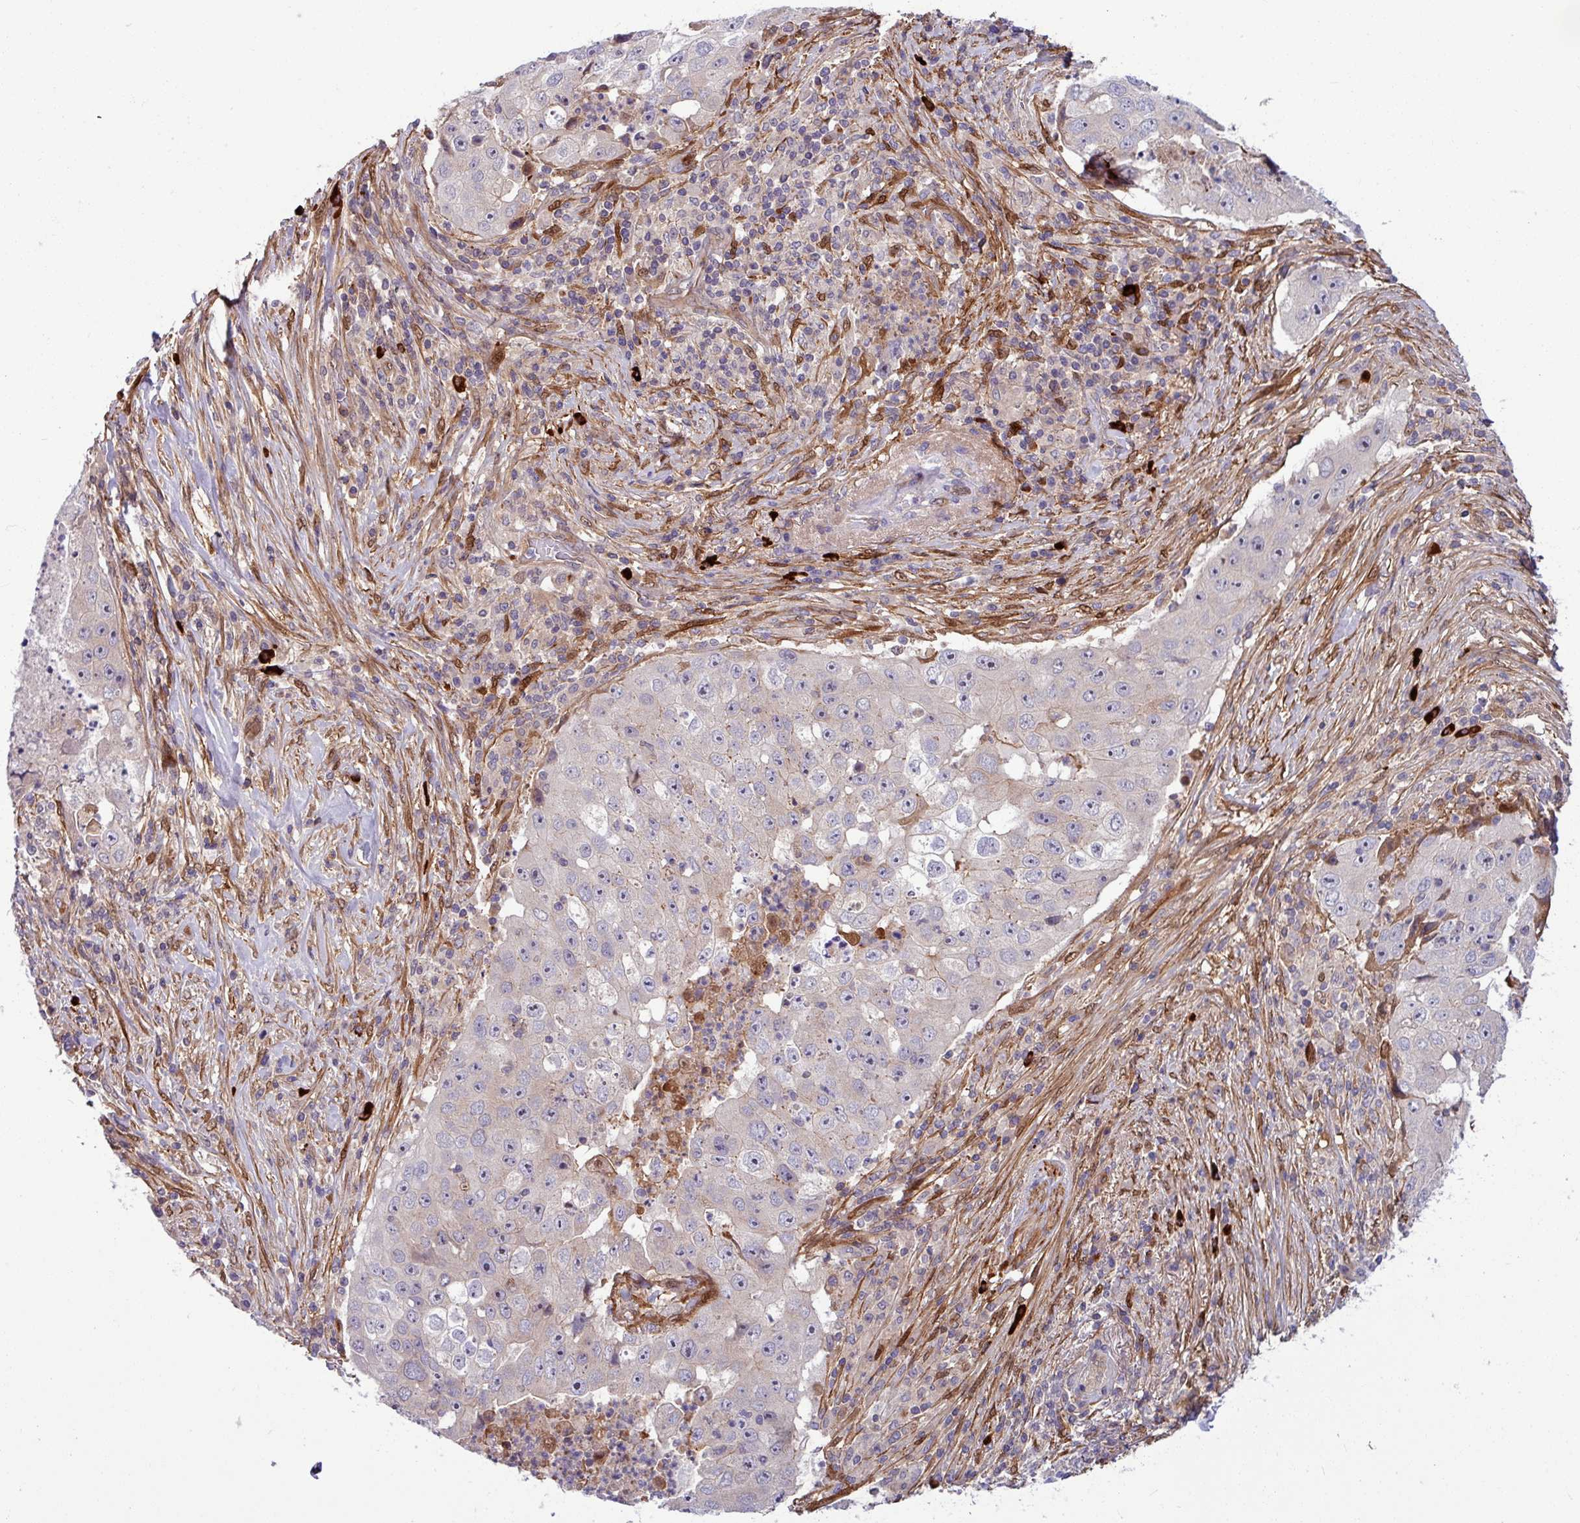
{"staining": {"intensity": "negative", "quantity": "none", "location": "none"}, "tissue": "lung cancer", "cell_type": "Tumor cells", "image_type": "cancer", "snomed": [{"axis": "morphology", "description": "Squamous cell carcinoma, NOS"}, {"axis": "topography", "description": "Lung"}], "caption": "DAB immunohistochemical staining of human lung cancer (squamous cell carcinoma) exhibits no significant positivity in tumor cells.", "gene": "B4GALNT4", "patient": {"sex": "male", "age": 64}}